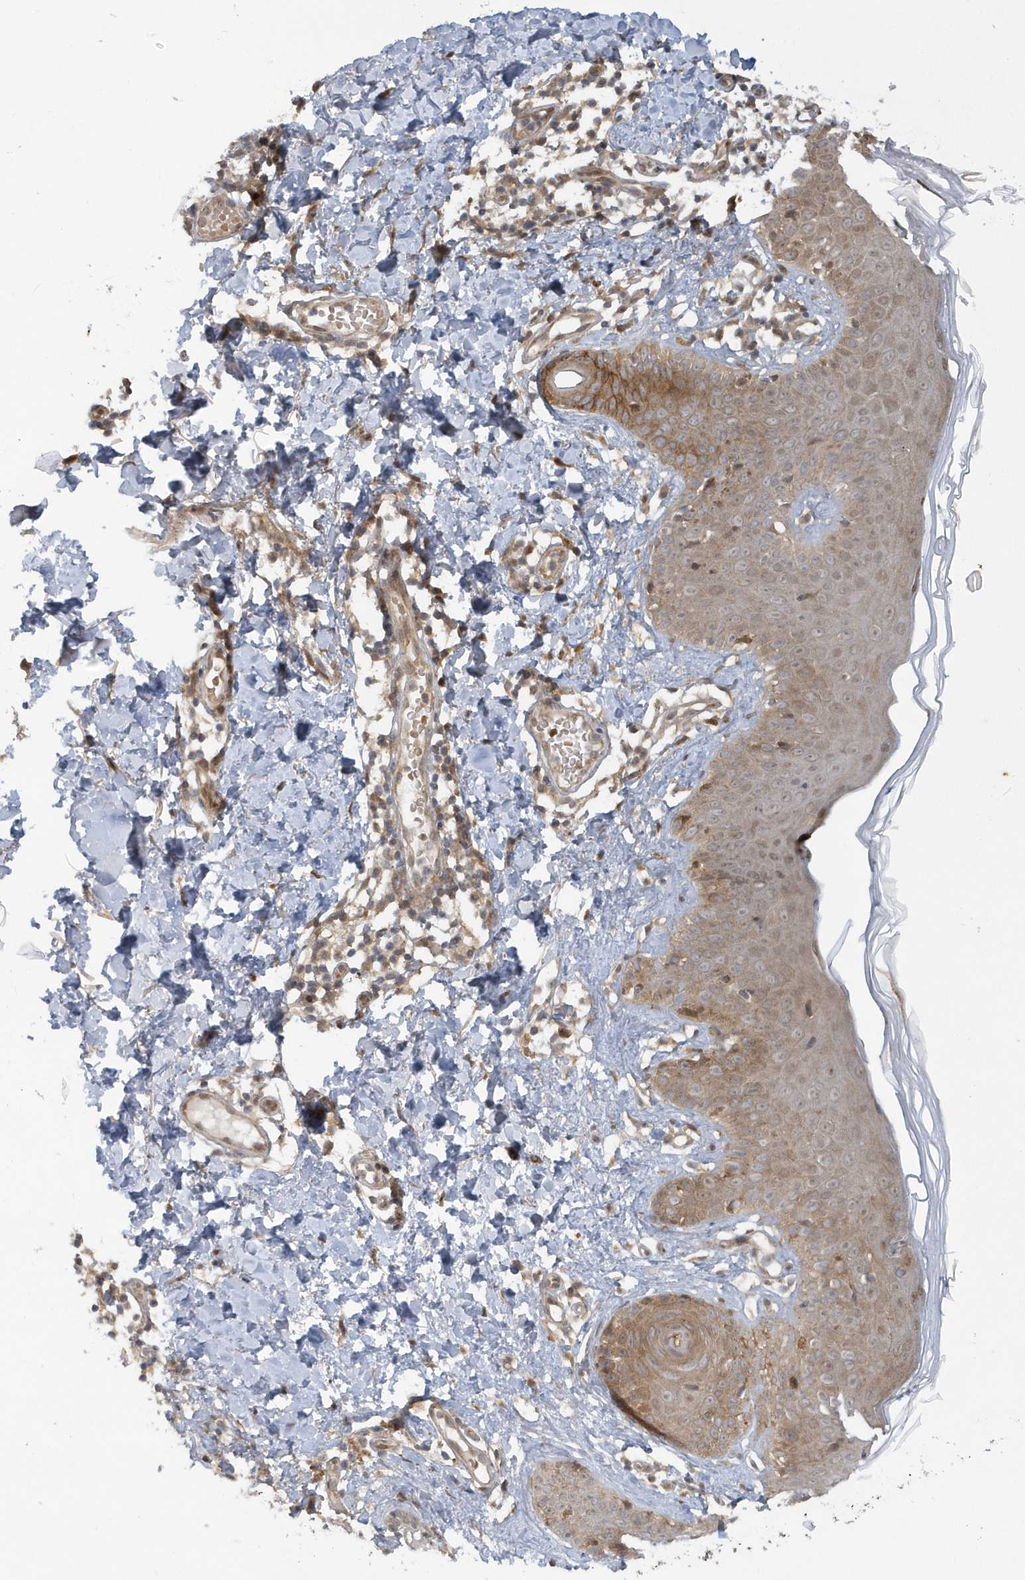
{"staining": {"intensity": "moderate", "quantity": ">75%", "location": "cytoplasmic/membranous"}, "tissue": "skin", "cell_type": "Fibroblasts", "image_type": "normal", "snomed": [{"axis": "morphology", "description": "Normal tissue, NOS"}, {"axis": "topography", "description": "Skin"}], "caption": "Fibroblasts display medium levels of moderate cytoplasmic/membranous positivity in about >75% of cells in normal human skin.", "gene": "ATG4A", "patient": {"sex": "male", "age": 52}}